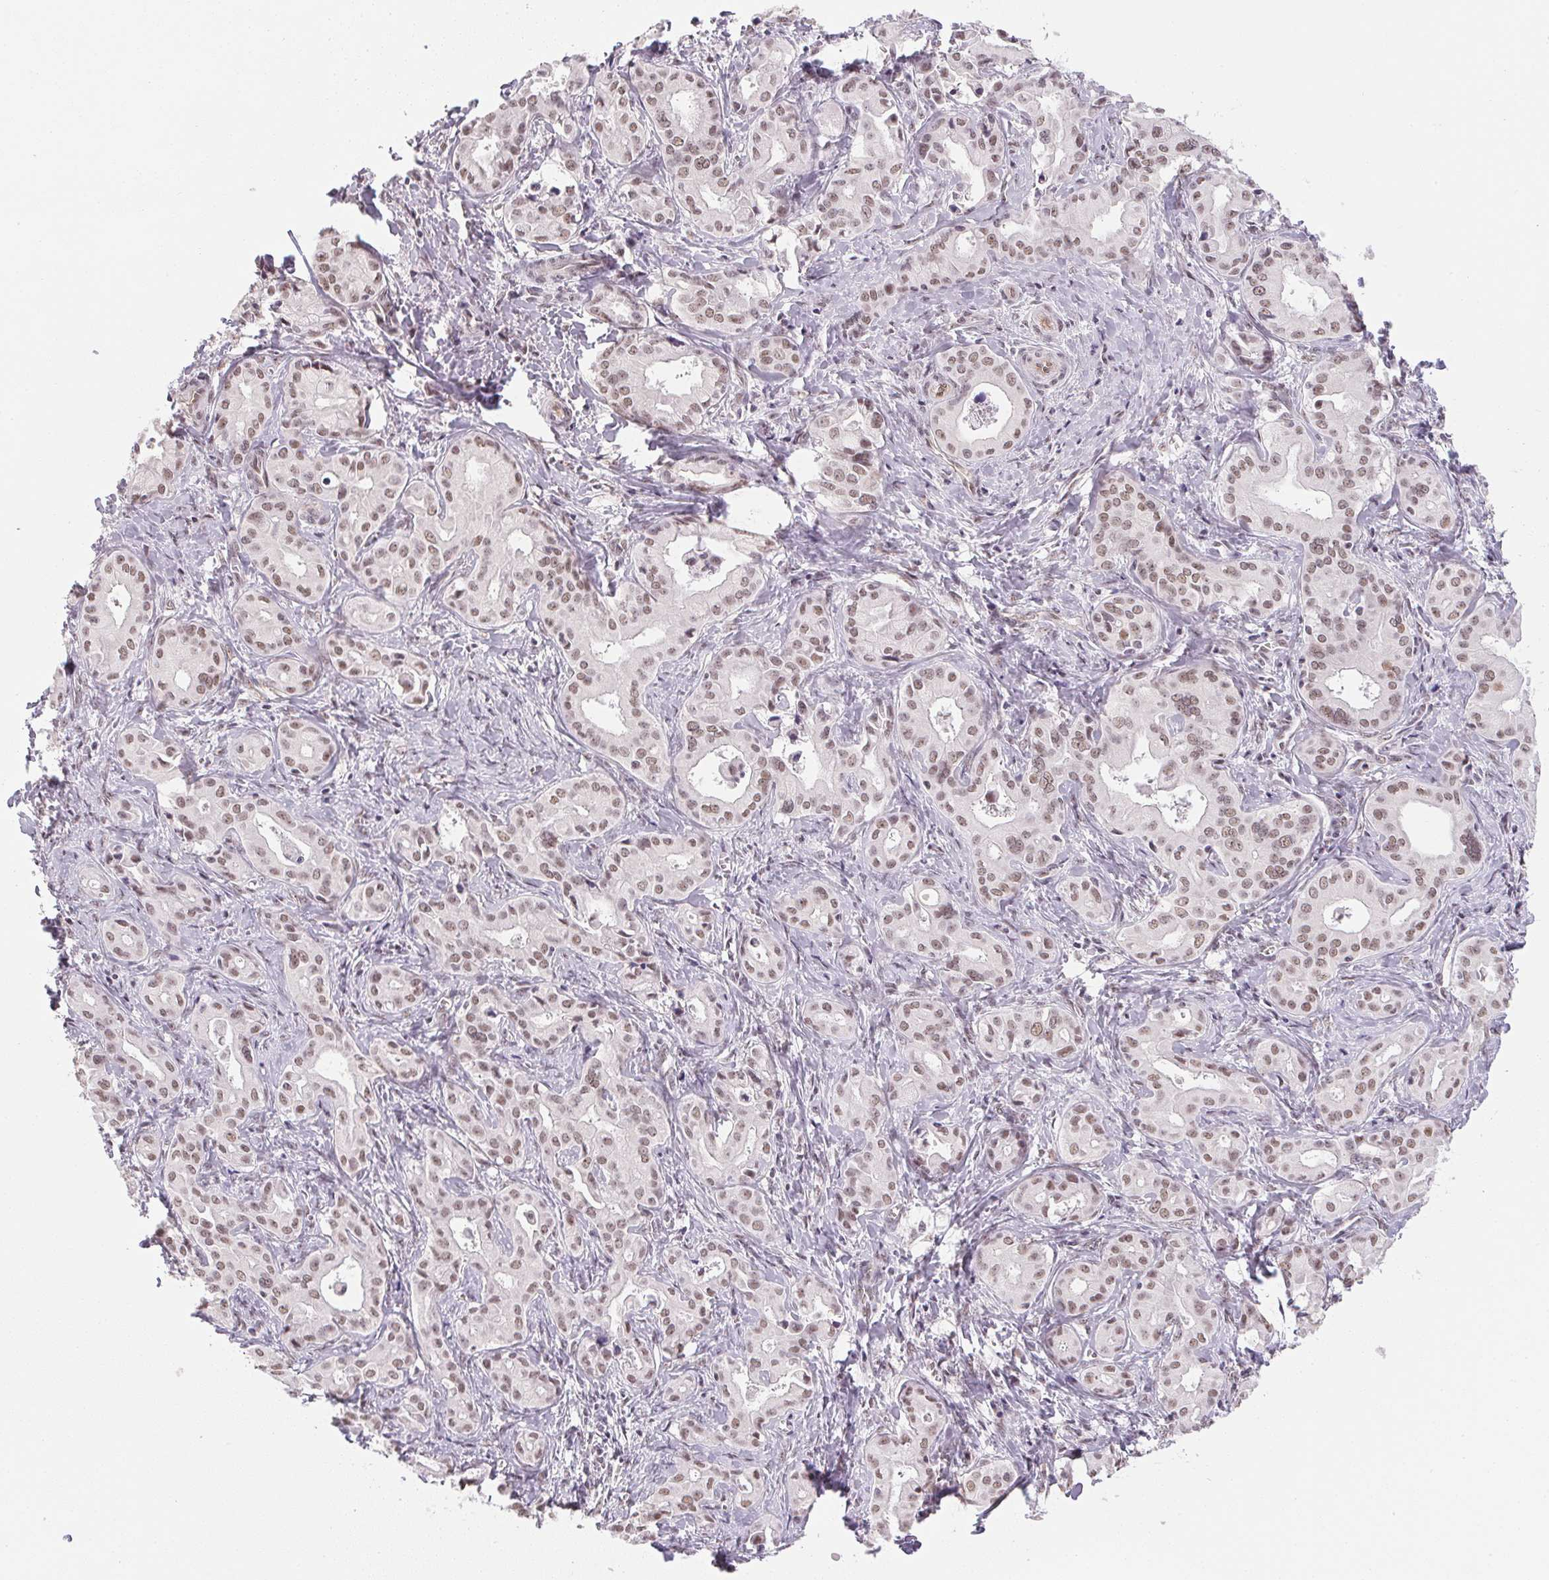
{"staining": {"intensity": "moderate", "quantity": ">75%", "location": "nuclear"}, "tissue": "liver cancer", "cell_type": "Tumor cells", "image_type": "cancer", "snomed": [{"axis": "morphology", "description": "Cholangiocarcinoma"}, {"axis": "topography", "description": "Liver"}], "caption": "Immunohistochemical staining of human liver cholangiocarcinoma shows moderate nuclear protein expression in approximately >75% of tumor cells.", "gene": "SRSF7", "patient": {"sex": "female", "age": 65}}